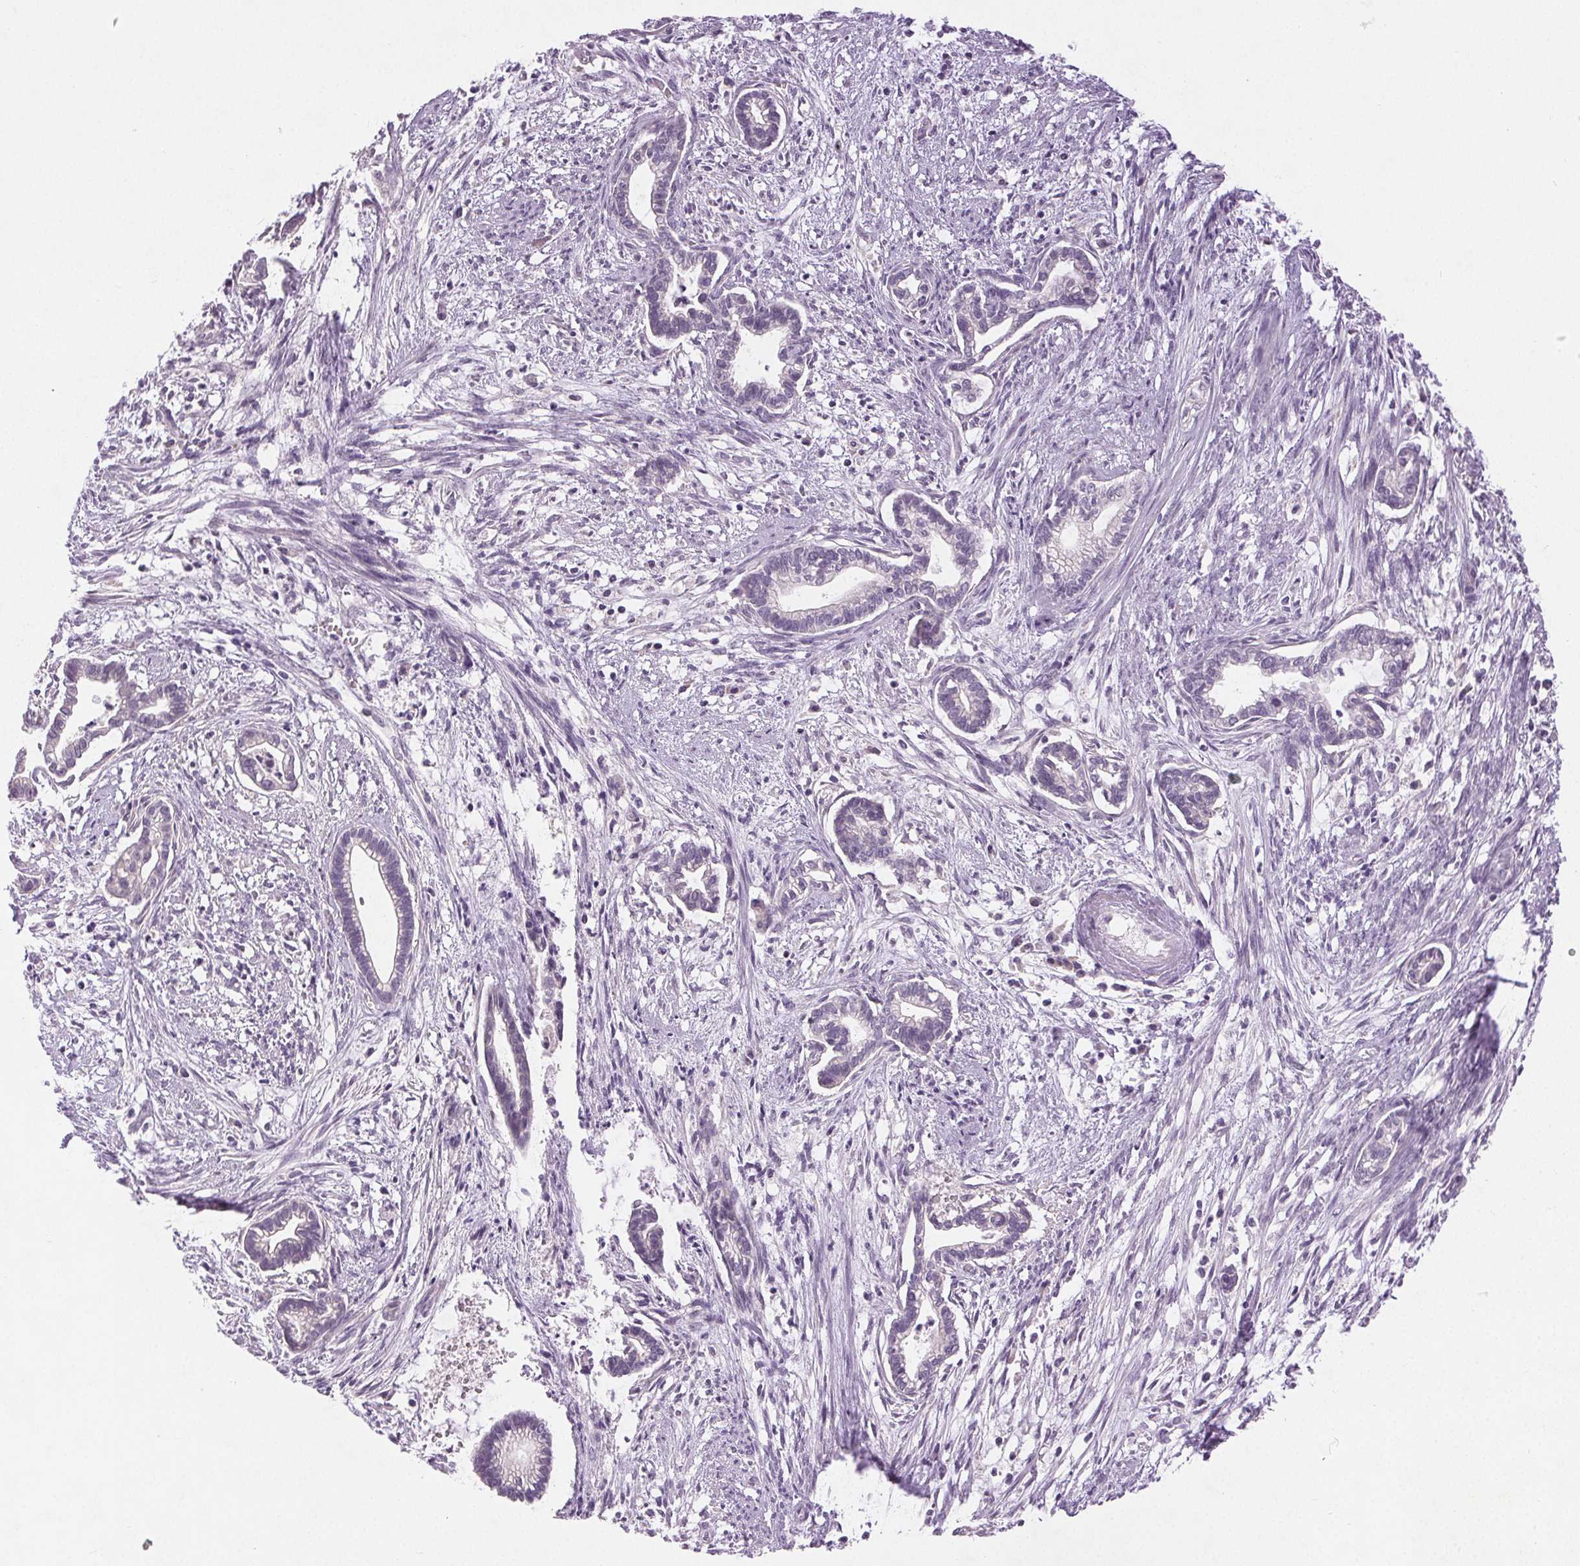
{"staining": {"intensity": "negative", "quantity": "none", "location": "none"}, "tissue": "cervical cancer", "cell_type": "Tumor cells", "image_type": "cancer", "snomed": [{"axis": "morphology", "description": "Adenocarcinoma, NOS"}, {"axis": "topography", "description": "Cervix"}], "caption": "Immunohistochemical staining of human adenocarcinoma (cervical) demonstrates no significant positivity in tumor cells.", "gene": "DSG3", "patient": {"sex": "female", "age": 62}}